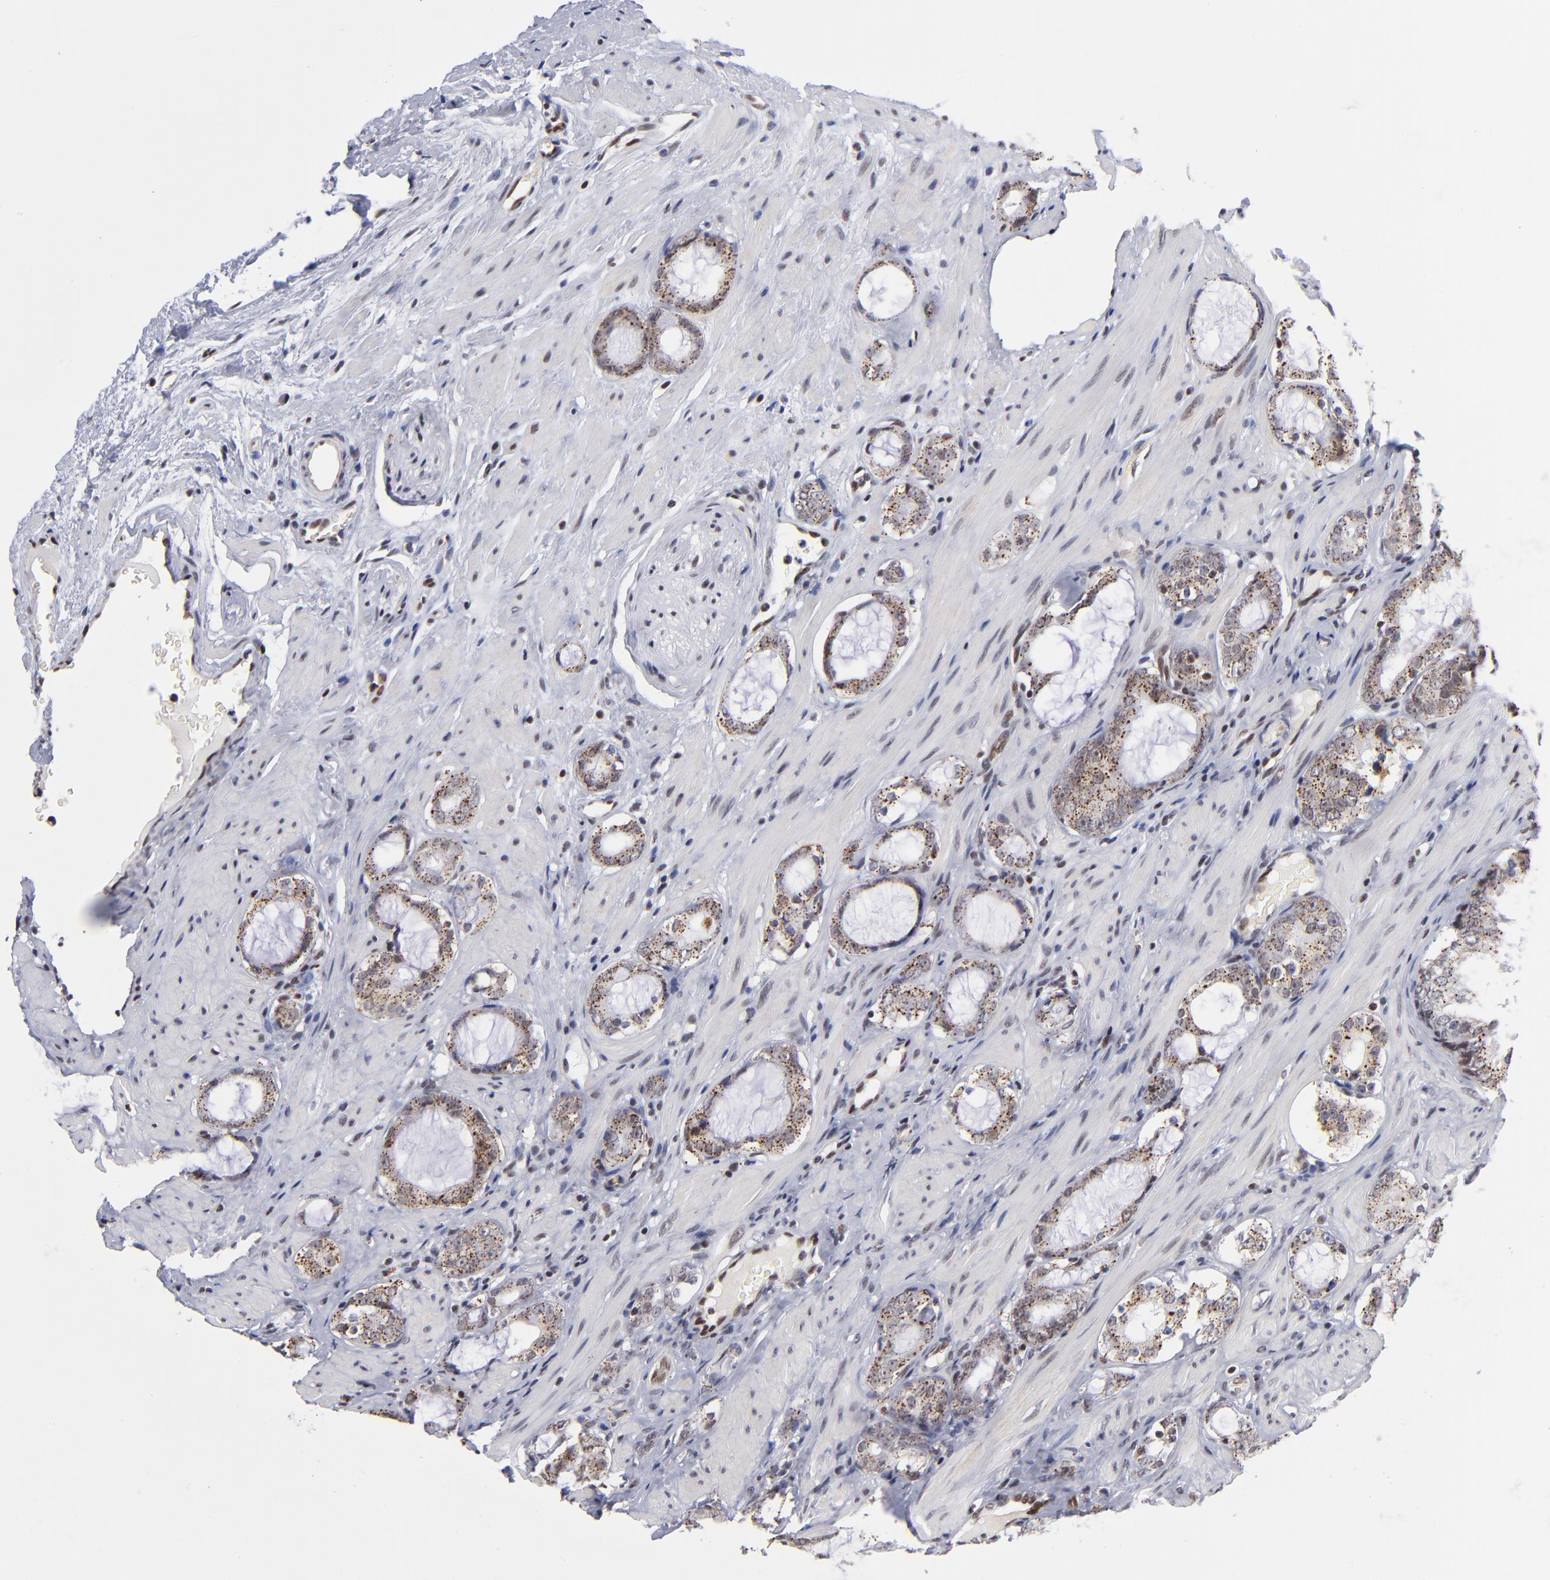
{"staining": {"intensity": "moderate", "quantity": ">75%", "location": "cytoplasmic/membranous"}, "tissue": "prostate cancer", "cell_type": "Tumor cells", "image_type": "cancer", "snomed": [{"axis": "morphology", "description": "Adenocarcinoma, Medium grade"}, {"axis": "topography", "description": "Prostate"}], "caption": "Moderate cytoplasmic/membranous expression for a protein is identified in about >75% of tumor cells of prostate cancer using immunohistochemistry.", "gene": "GABPA", "patient": {"sex": "male", "age": 73}}